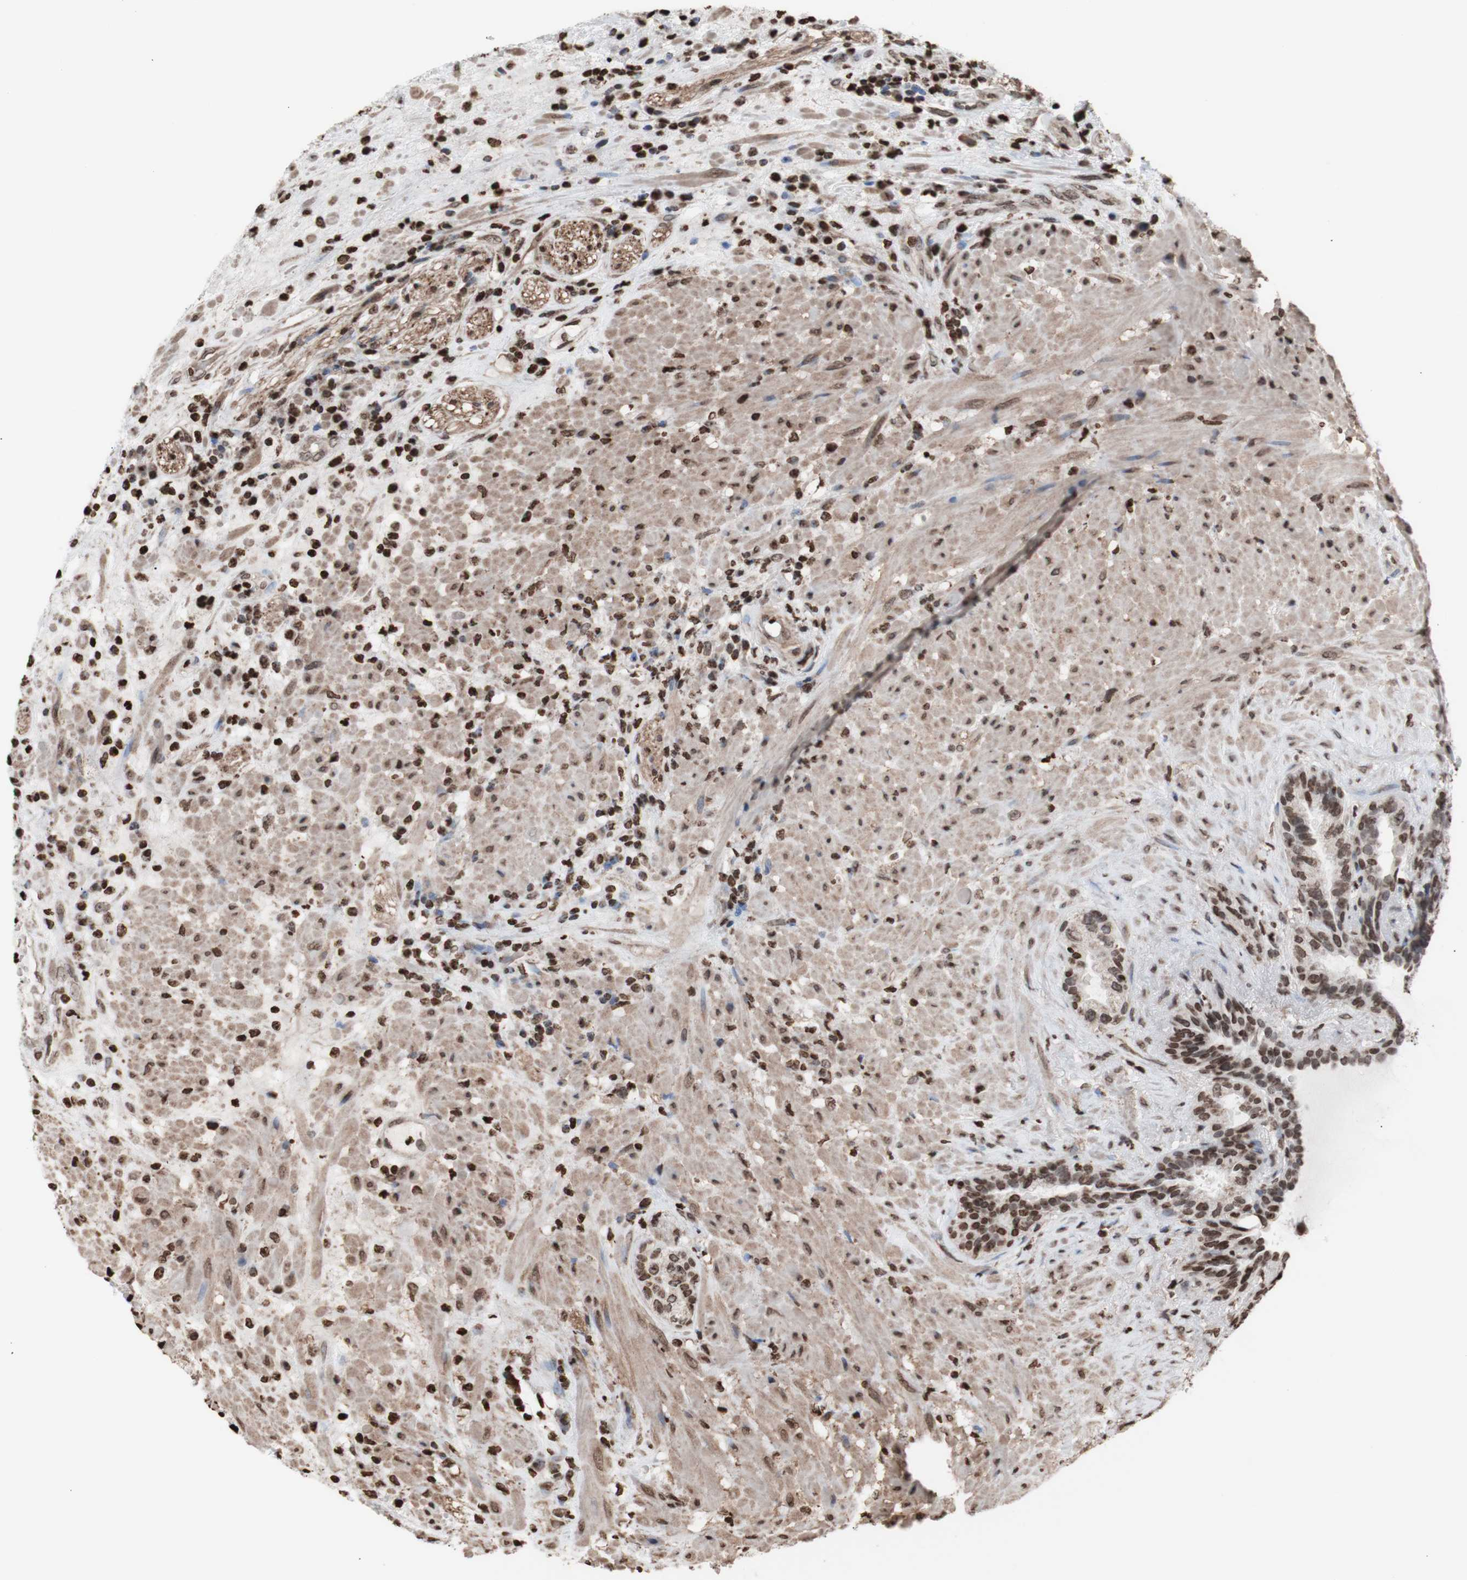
{"staining": {"intensity": "moderate", "quantity": ">75%", "location": "nuclear"}, "tissue": "seminal vesicle", "cell_type": "Glandular cells", "image_type": "normal", "snomed": [{"axis": "morphology", "description": "Normal tissue, NOS"}, {"axis": "topography", "description": "Seminal veicle"}], "caption": "Protein expression by immunohistochemistry (IHC) demonstrates moderate nuclear expression in approximately >75% of glandular cells in benign seminal vesicle.", "gene": "SNAI2", "patient": {"sex": "male", "age": 61}}